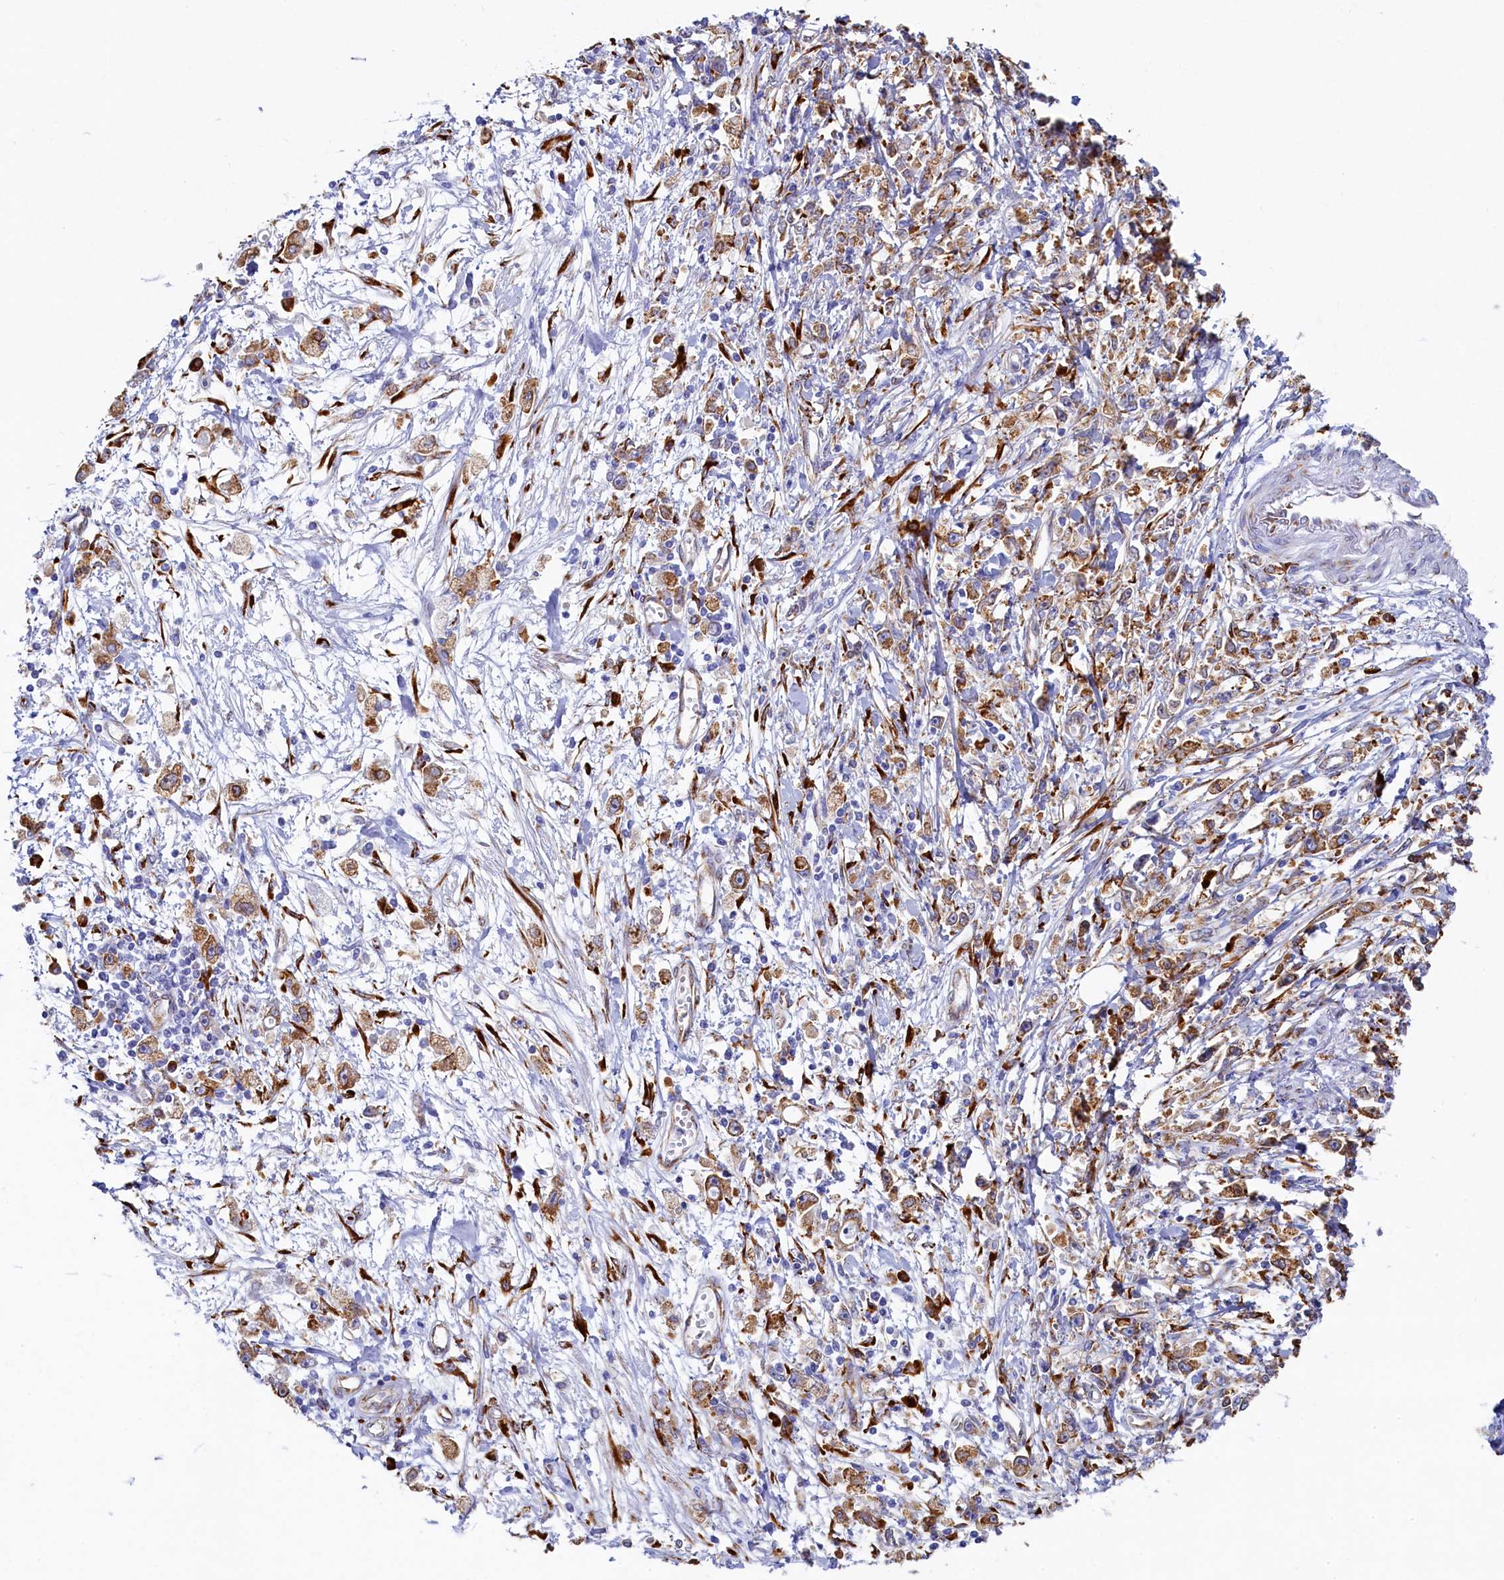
{"staining": {"intensity": "moderate", "quantity": ">75%", "location": "cytoplasmic/membranous"}, "tissue": "stomach cancer", "cell_type": "Tumor cells", "image_type": "cancer", "snomed": [{"axis": "morphology", "description": "Adenocarcinoma, NOS"}, {"axis": "topography", "description": "Stomach"}], "caption": "Stomach adenocarcinoma stained for a protein displays moderate cytoplasmic/membranous positivity in tumor cells. (DAB = brown stain, brightfield microscopy at high magnification).", "gene": "TMEM18", "patient": {"sex": "female", "age": 59}}